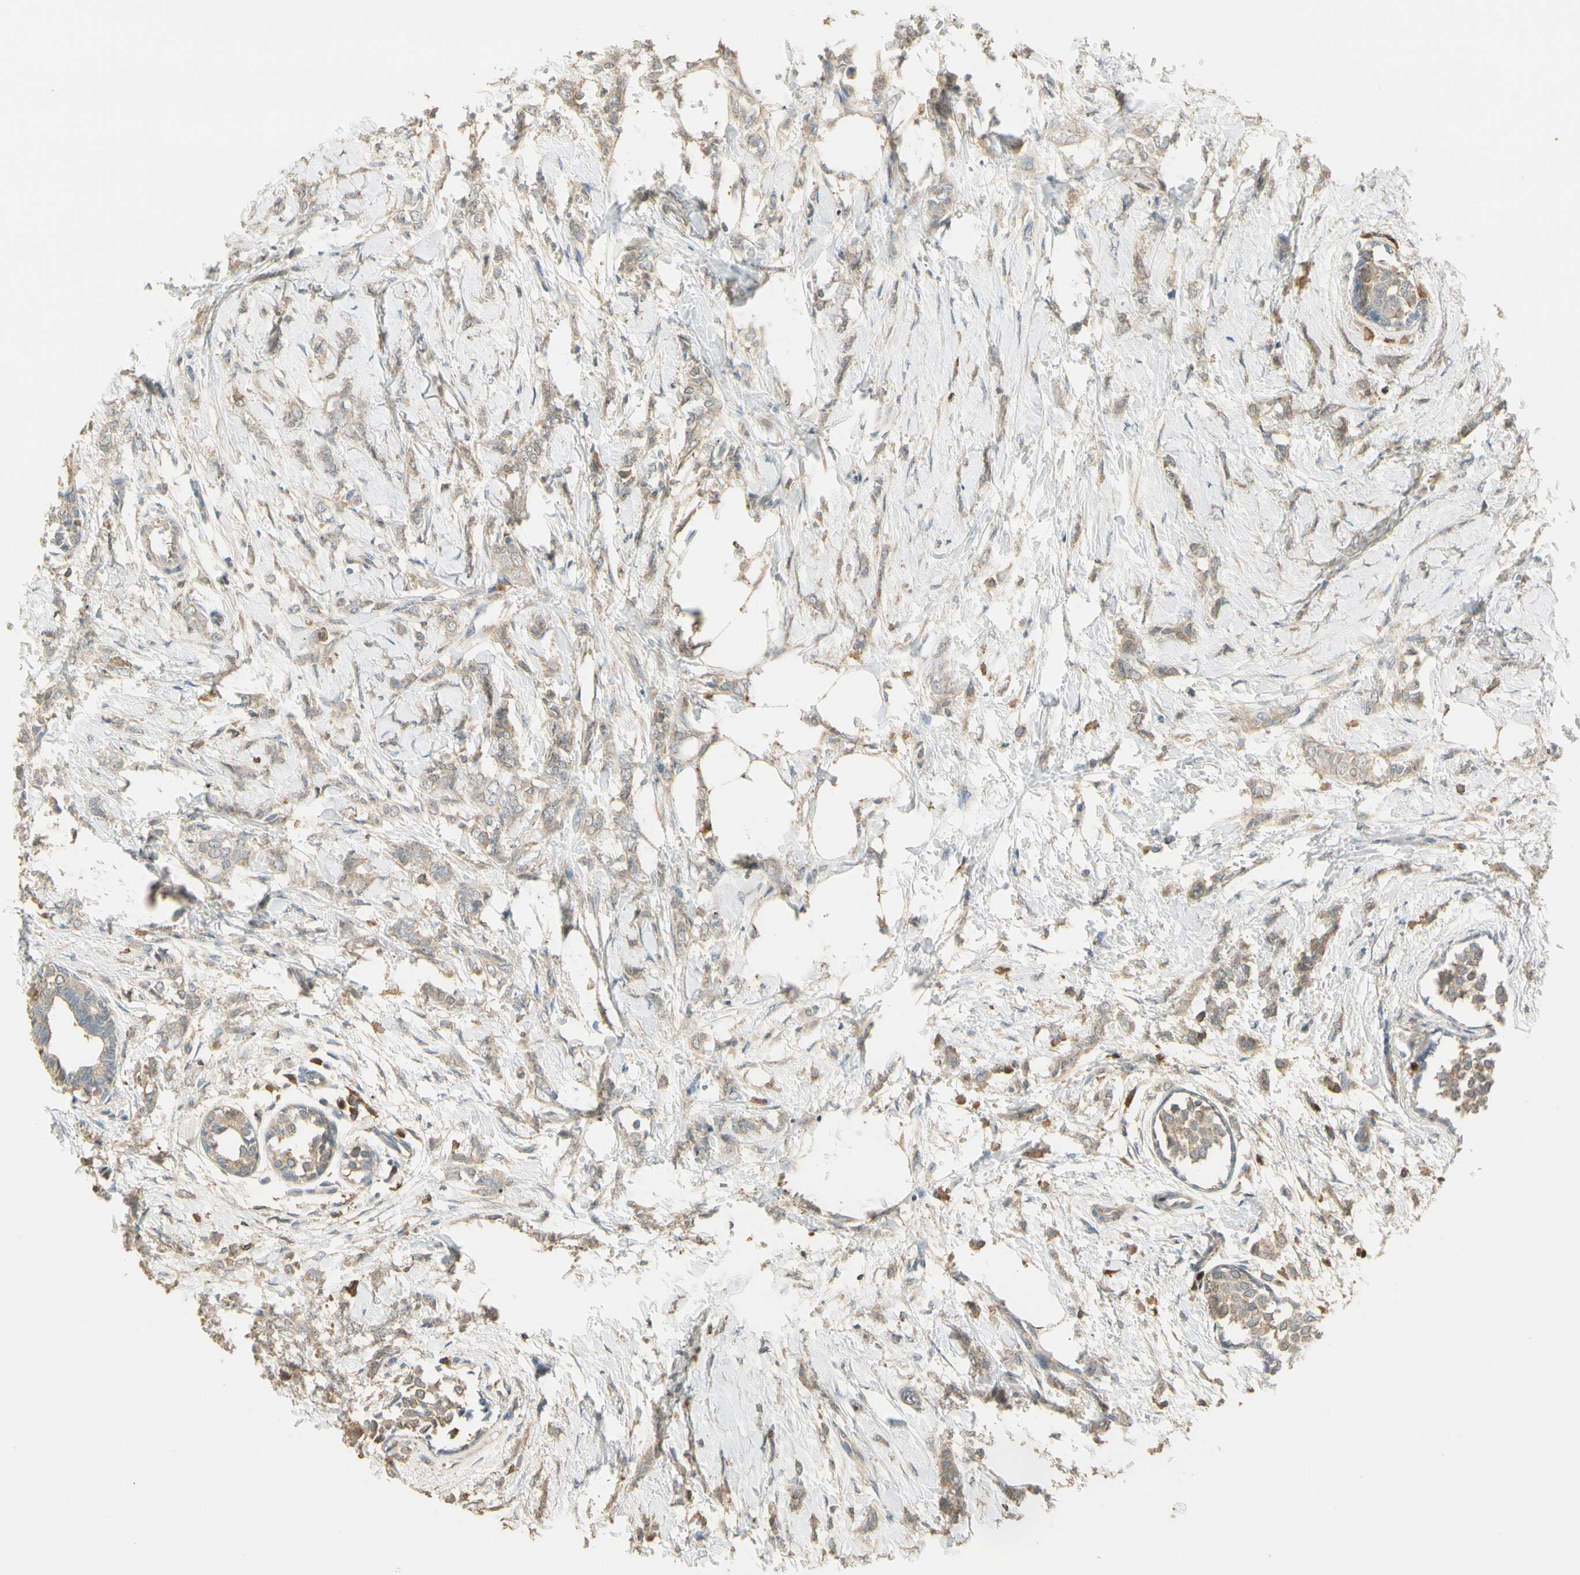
{"staining": {"intensity": "weak", "quantity": ">75%", "location": "cytoplasmic/membranous"}, "tissue": "breast cancer", "cell_type": "Tumor cells", "image_type": "cancer", "snomed": [{"axis": "morphology", "description": "Lobular carcinoma, in situ"}, {"axis": "morphology", "description": "Lobular carcinoma"}, {"axis": "topography", "description": "Breast"}], "caption": "Immunohistochemical staining of human breast cancer reveals weak cytoplasmic/membranous protein positivity in approximately >75% of tumor cells.", "gene": "PLXNA1", "patient": {"sex": "female", "age": 41}}